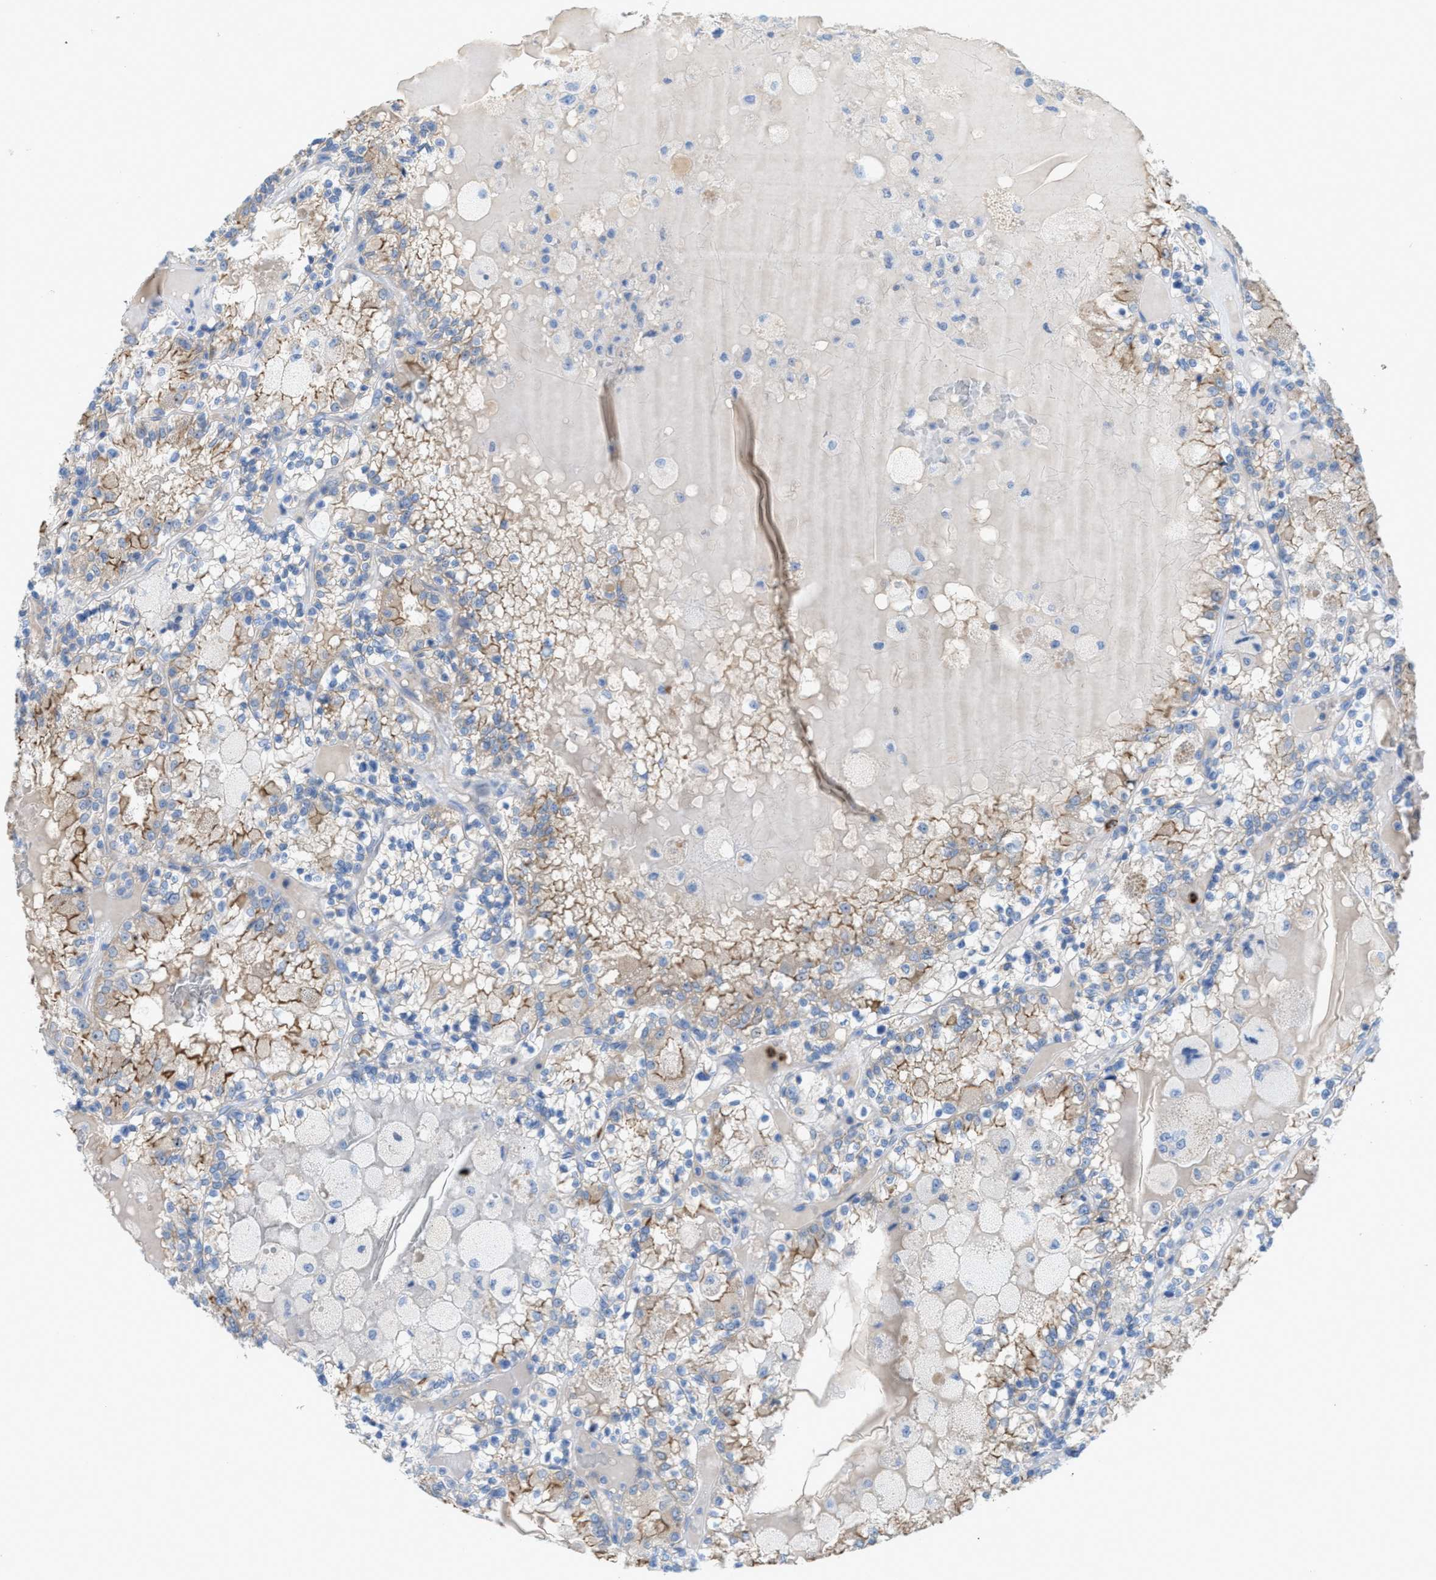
{"staining": {"intensity": "moderate", "quantity": ">75%", "location": "cytoplasmic/membranous"}, "tissue": "renal cancer", "cell_type": "Tumor cells", "image_type": "cancer", "snomed": [{"axis": "morphology", "description": "Adenocarcinoma, NOS"}, {"axis": "topography", "description": "Kidney"}], "caption": "DAB immunohistochemical staining of renal cancer (adenocarcinoma) shows moderate cytoplasmic/membranous protein positivity in about >75% of tumor cells.", "gene": "CMTM1", "patient": {"sex": "female", "age": 56}}